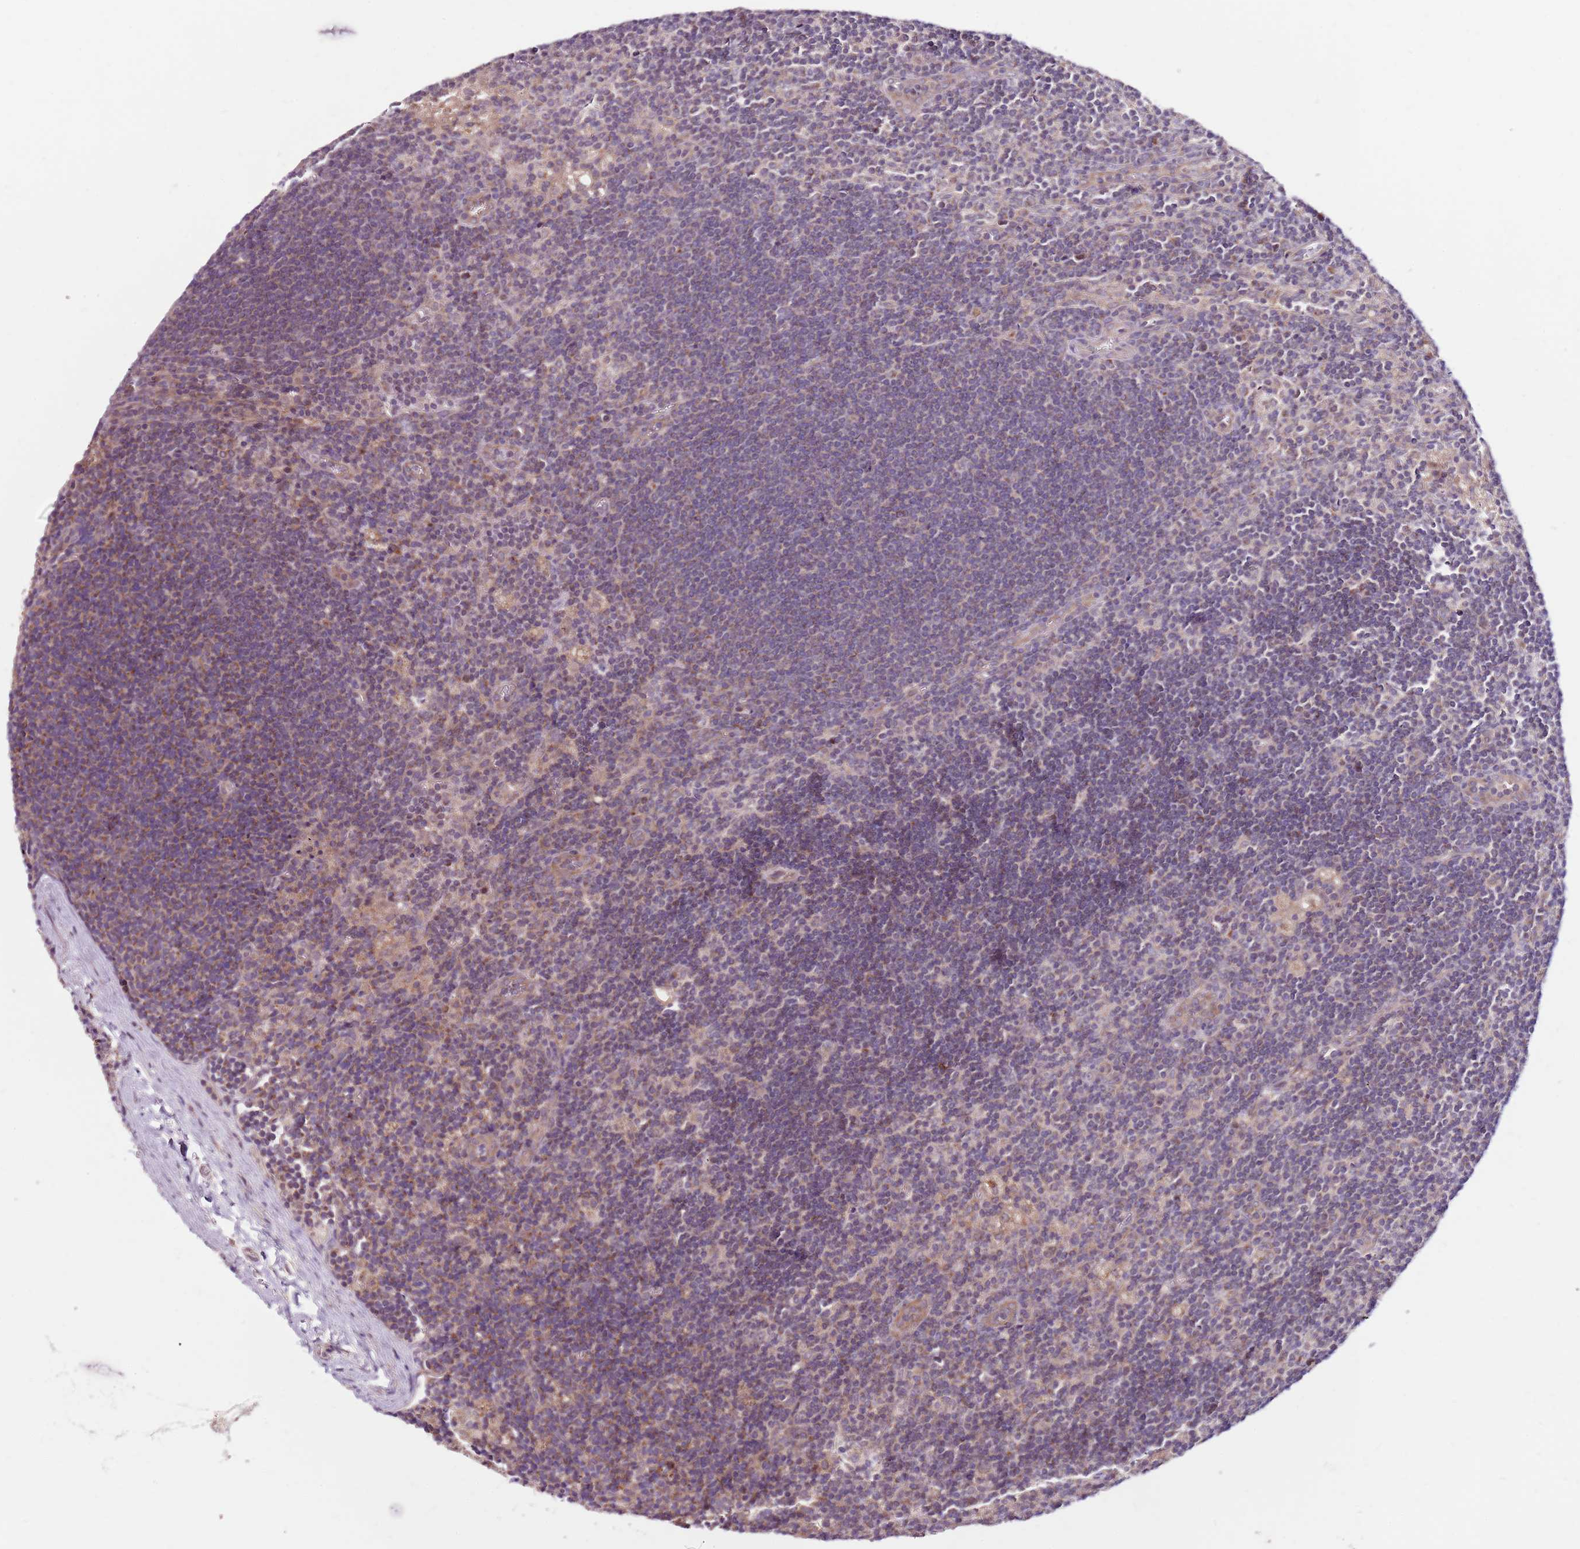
{"staining": {"intensity": "moderate", "quantity": "<25%", "location": "cytoplasmic/membranous"}, "tissue": "lymph node", "cell_type": "Germinal center cells", "image_type": "normal", "snomed": [{"axis": "morphology", "description": "Normal tissue, NOS"}, {"axis": "topography", "description": "Lymph node"}], "caption": "Protein analysis of unremarkable lymph node shows moderate cytoplasmic/membranous staining in approximately <25% of germinal center cells.", "gene": "SMG1", "patient": {"sex": "male", "age": 24}}